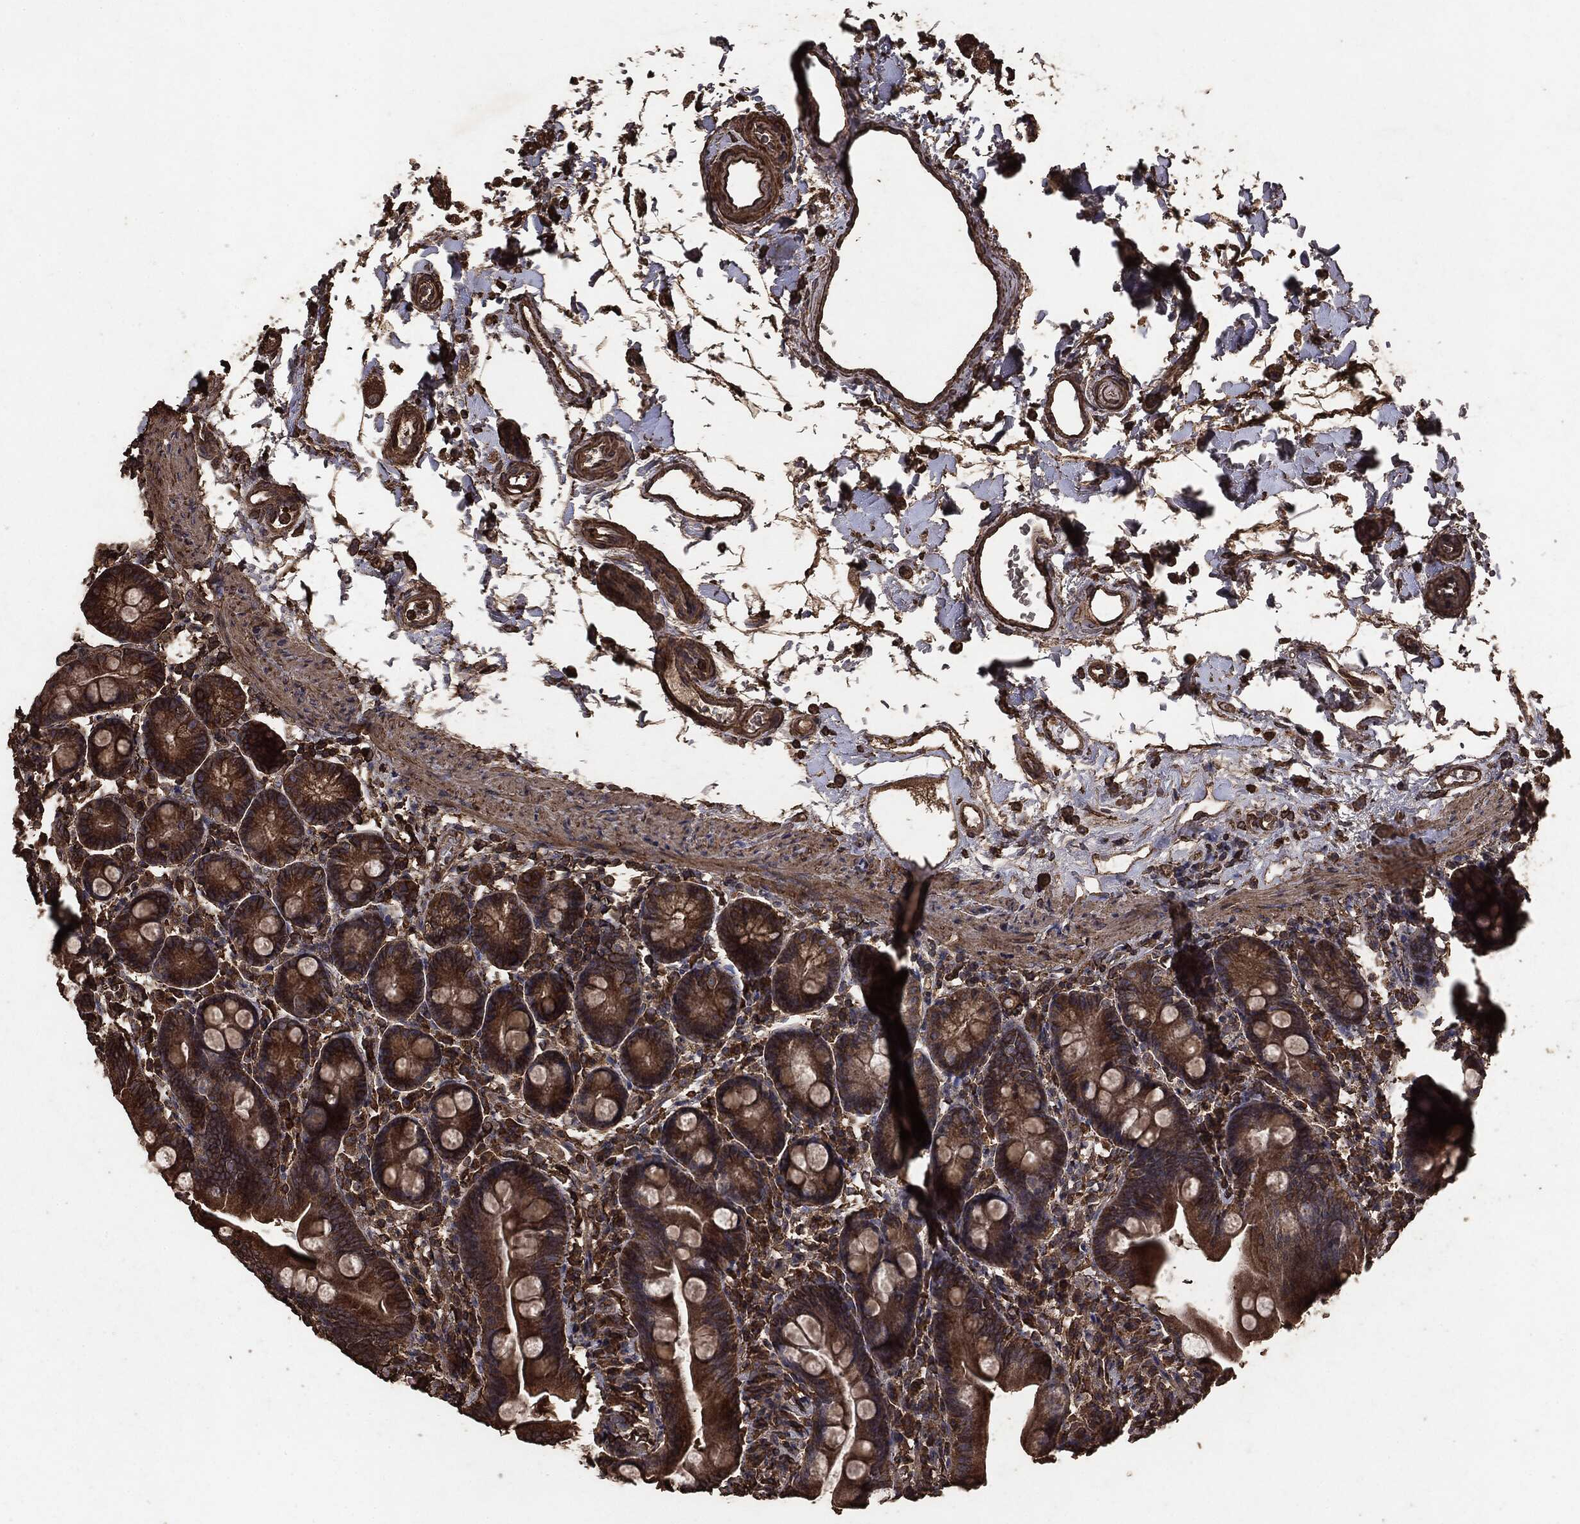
{"staining": {"intensity": "moderate", "quantity": ">75%", "location": "cytoplasmic/membranous"}, "tissue": "small intestine", "cell_type": "Glandular cells", "image_type": "normal", "snomed": [{"axis": "morphology", "description": "Normal tissue, NOS"}, {"axis": "topography", "description": "Small intestine"}], "caption": "Immunohistochemistry (IHC) histopathology image of unremarkable human small intestine stained for a protein (brown), which exhibits medium levels of moderate cytoplasmic/membranous expression in about >75% of glandular cells.", "gene": "MTOR", "patient": {"sex": "female", "age": 44}}